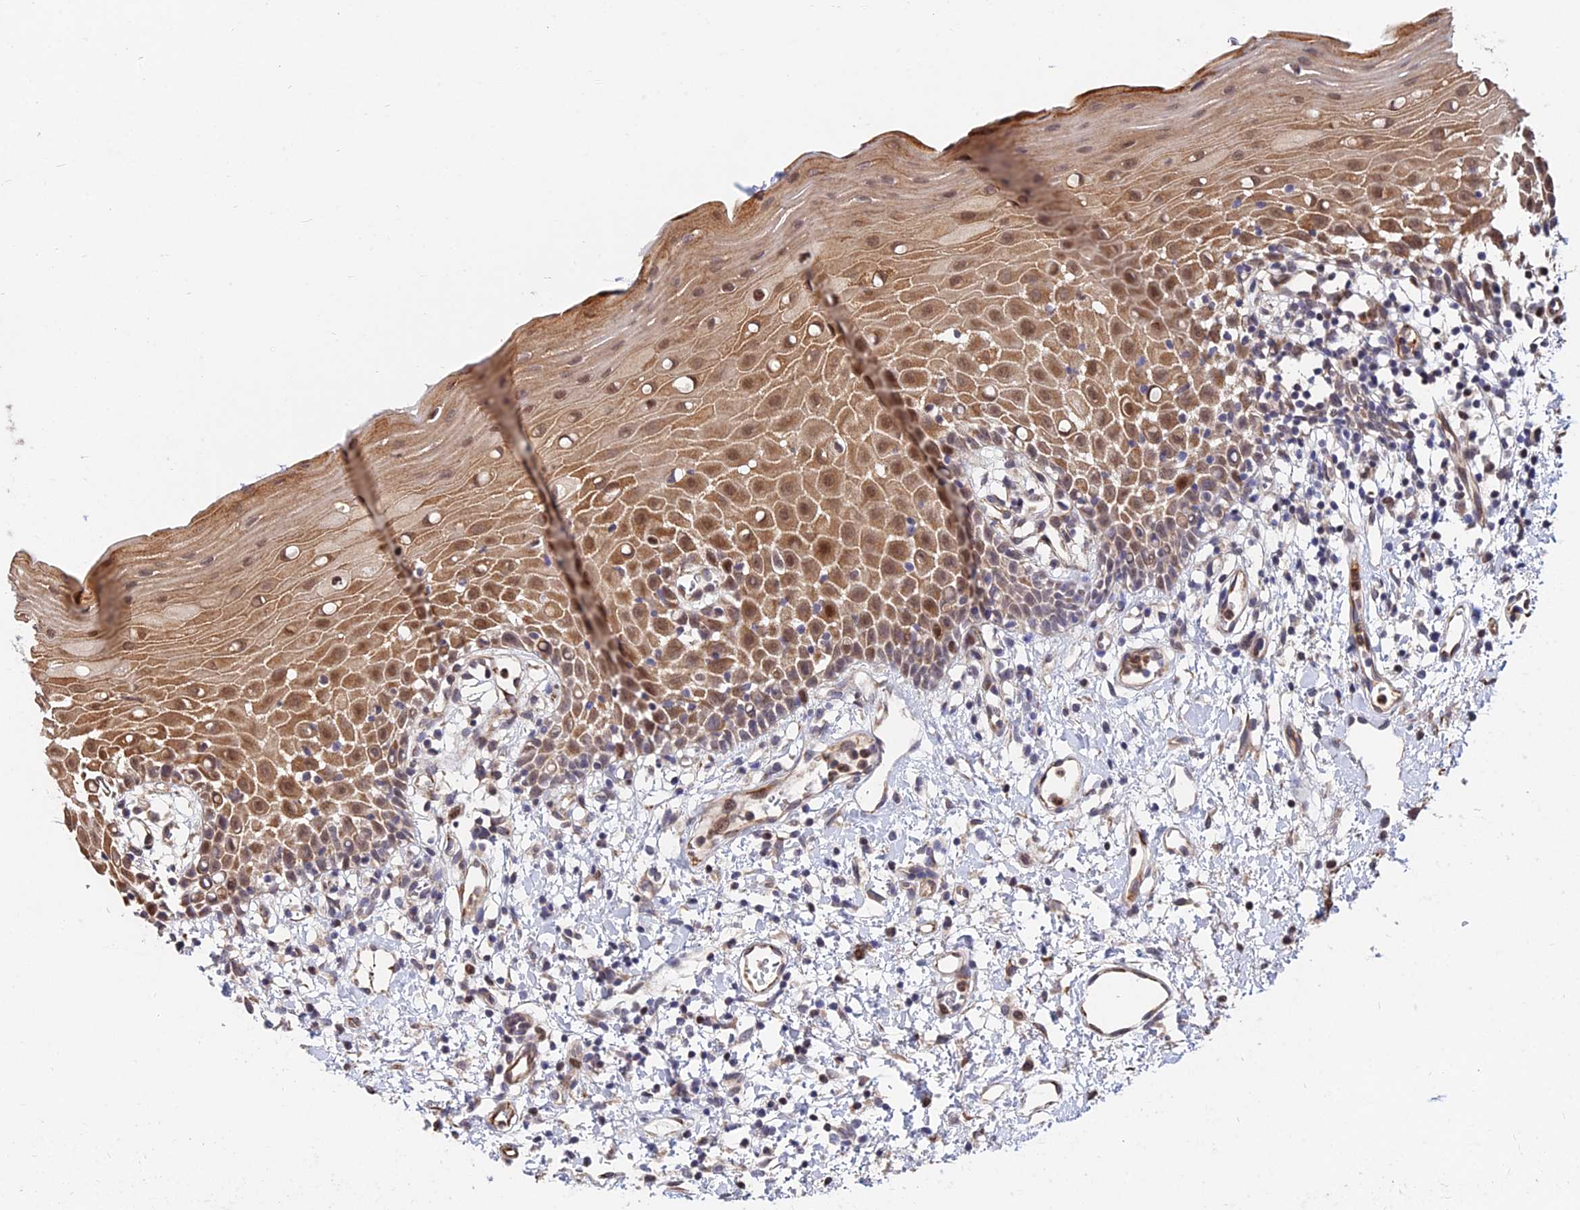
{"staining": {"intensity": "moderate", "quantity": "25%-75%", "location": "cytoplasmic/membranous,nuclear"}, "tissue": "oral mucosa", "cell_type": "Squamous epithelial cells", "image_type": "normal", "snomed": [{"axis": "morphology", "description": "Normal tissue, NOS"}, {"axis": "topography", "description": "Oral tissue"}], "caption": "Squamous epithelial cells demonstrate moderate cytoplasmic/membranous,nuclear staining in approximately 25%-75% of cells in benign oral mucosa.", "gene": "ACTR5", "patient": {"sex": "female", "age": 70}}